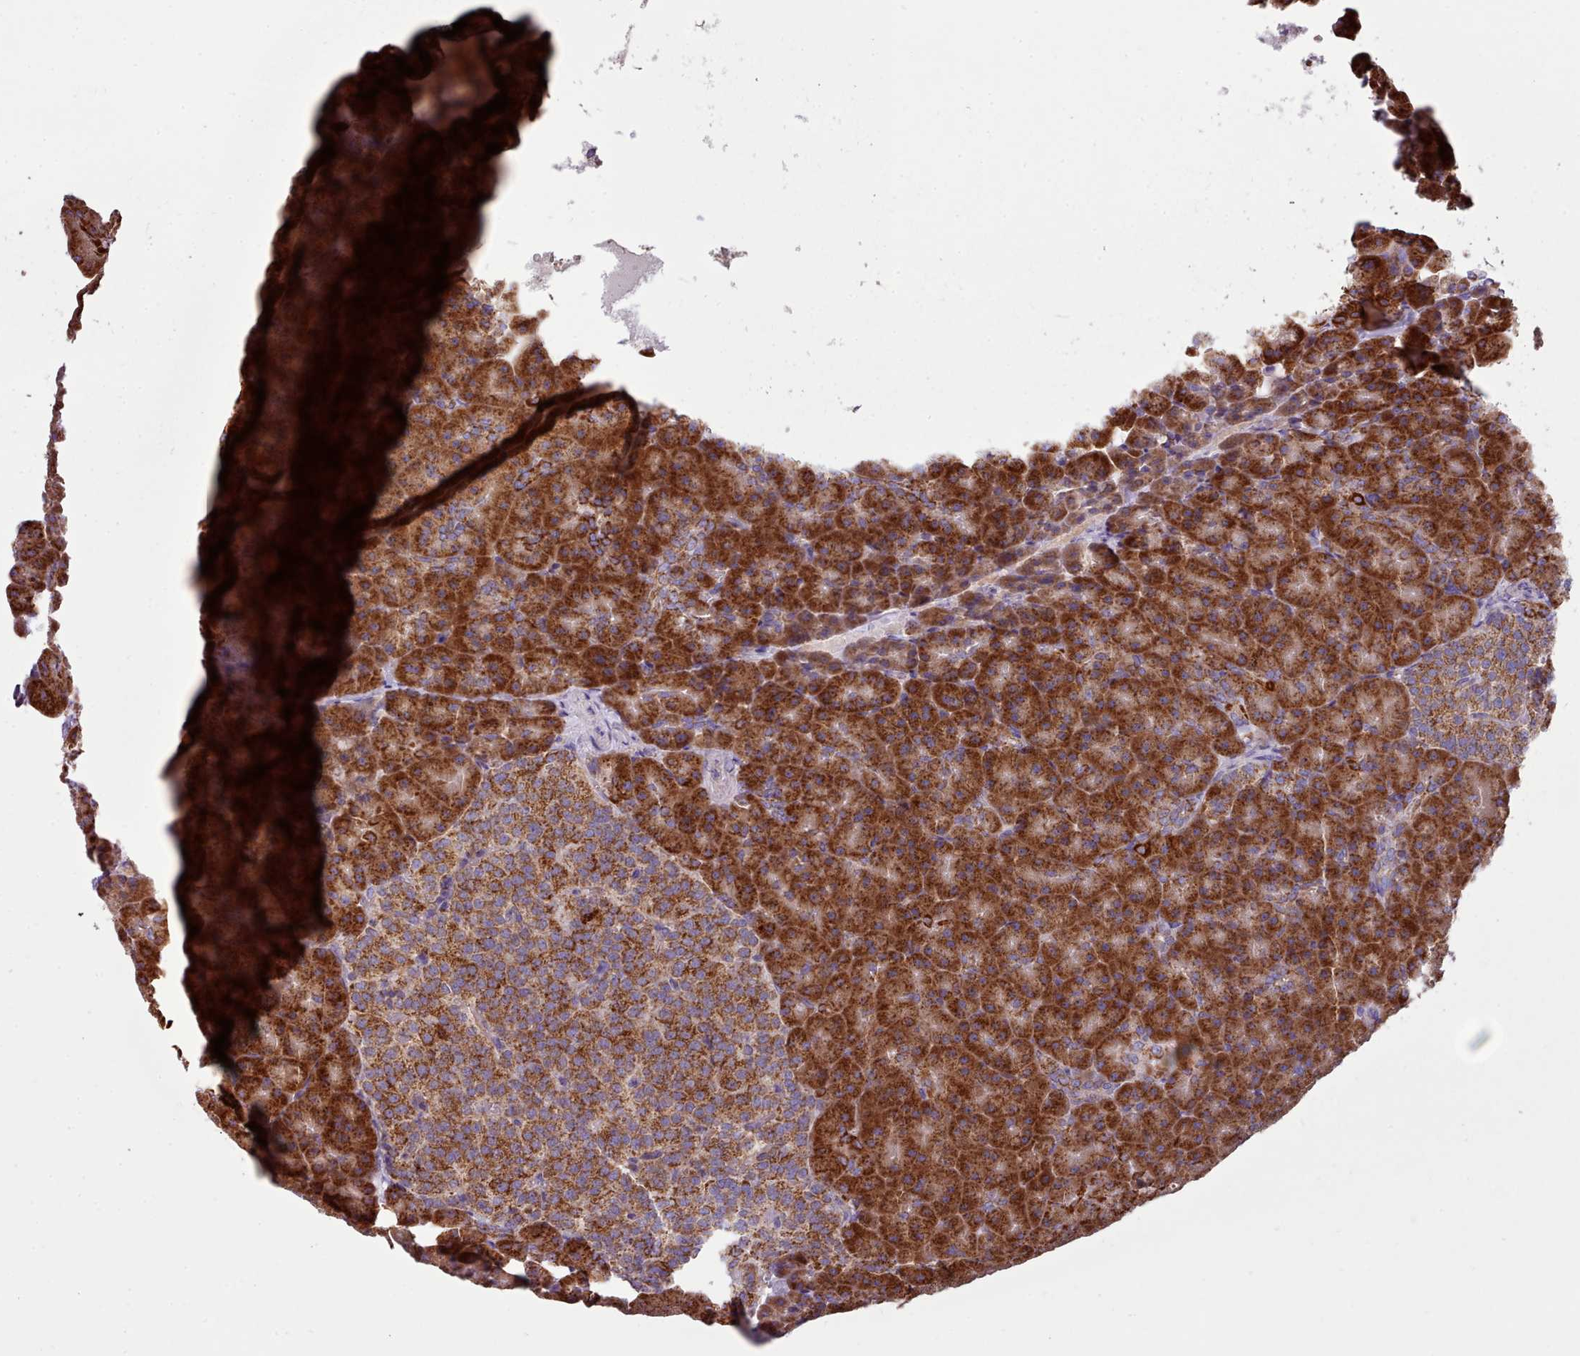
{"staining": {"intensity": "strong", "quantity": ">75%", "location": "cytoplasmic/membranous"}, "tissue": "pancreas", "cell_type": "Exocrine glandular cells", "image_type": "normal", "snomed": [{"axis": "morphology", "description": "Normal tissue, NOS"}, {"axis": "topography", "description": "Pancreas"}], "caption": "Immunohistochemical staining of unremarkable human pancreas reveals high levels of strong cytoplasmic/membranous expression in about >75% of exocrine glandular cells. (DAB (3,3'-diaminobenzidine) IHC with brightfield microscopy, high magnification).", "gene": "SRP54", "patient": {"sex": "female", "age": 74}}